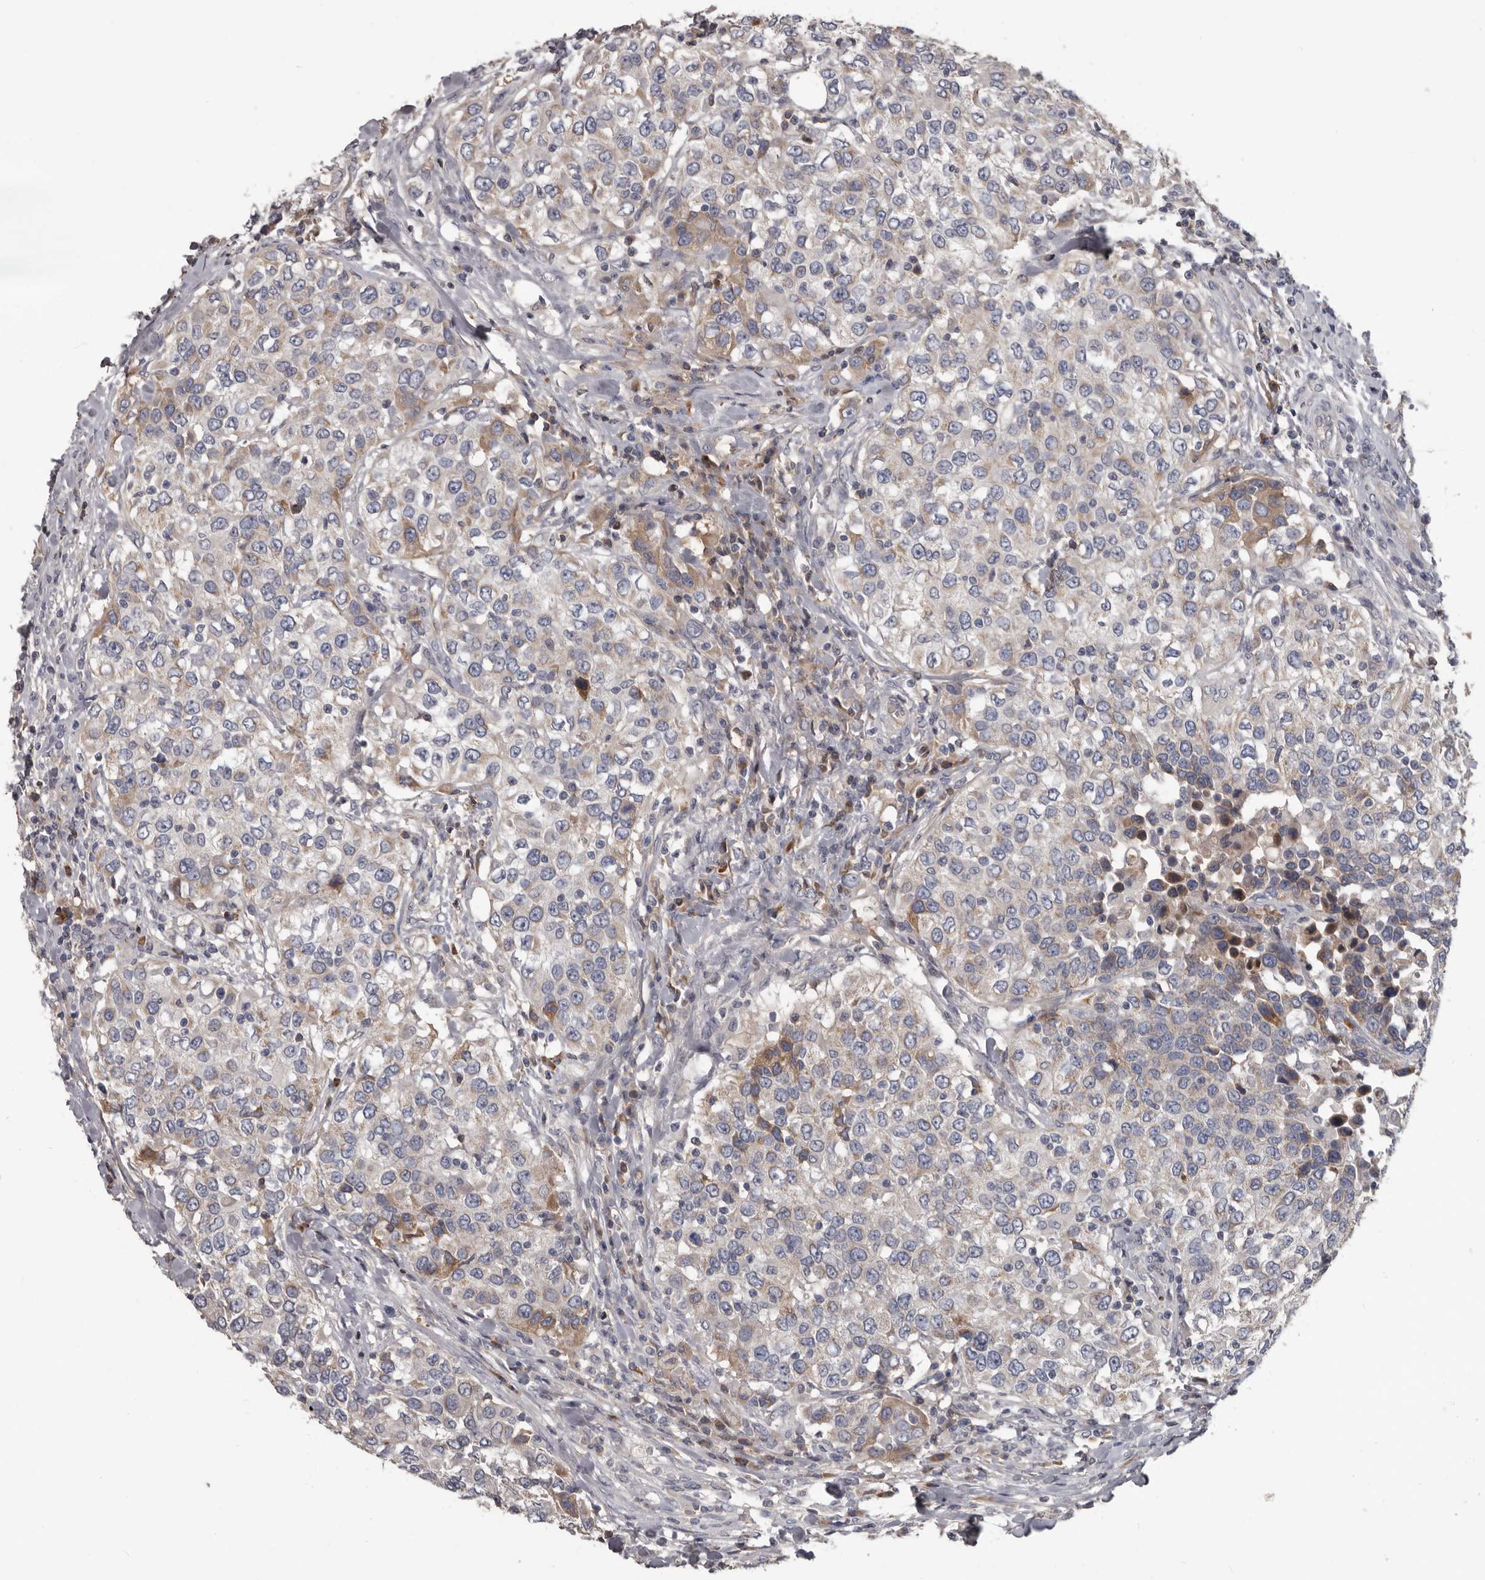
{"staining": {"intensity": "weak", "quantity": "25%-75%", "location": "cytoplasmic/membranous"}, "tissue": "urothelial cancer", "cell_type": "Tumor cells", "image_type": "cancer", "snomed": [{"axis": "morphology", "description": "Urothelial carcinoma, High grade"}, {"axis": "topography", "description": "Urinary bladder"}], "caption": "Immunohistochemistry (IHC) photomicrograph of neoplastic tissue: urothelial cancer stained using IHC displays low levels of weak protein expression localized specifically in the cytoplasmic/membranous of tumor cells, appearing as a cytoplasmic/membranous brown color.", "gene": "ALDH5A1", "patient": {"sex": "female", "age": 80}}